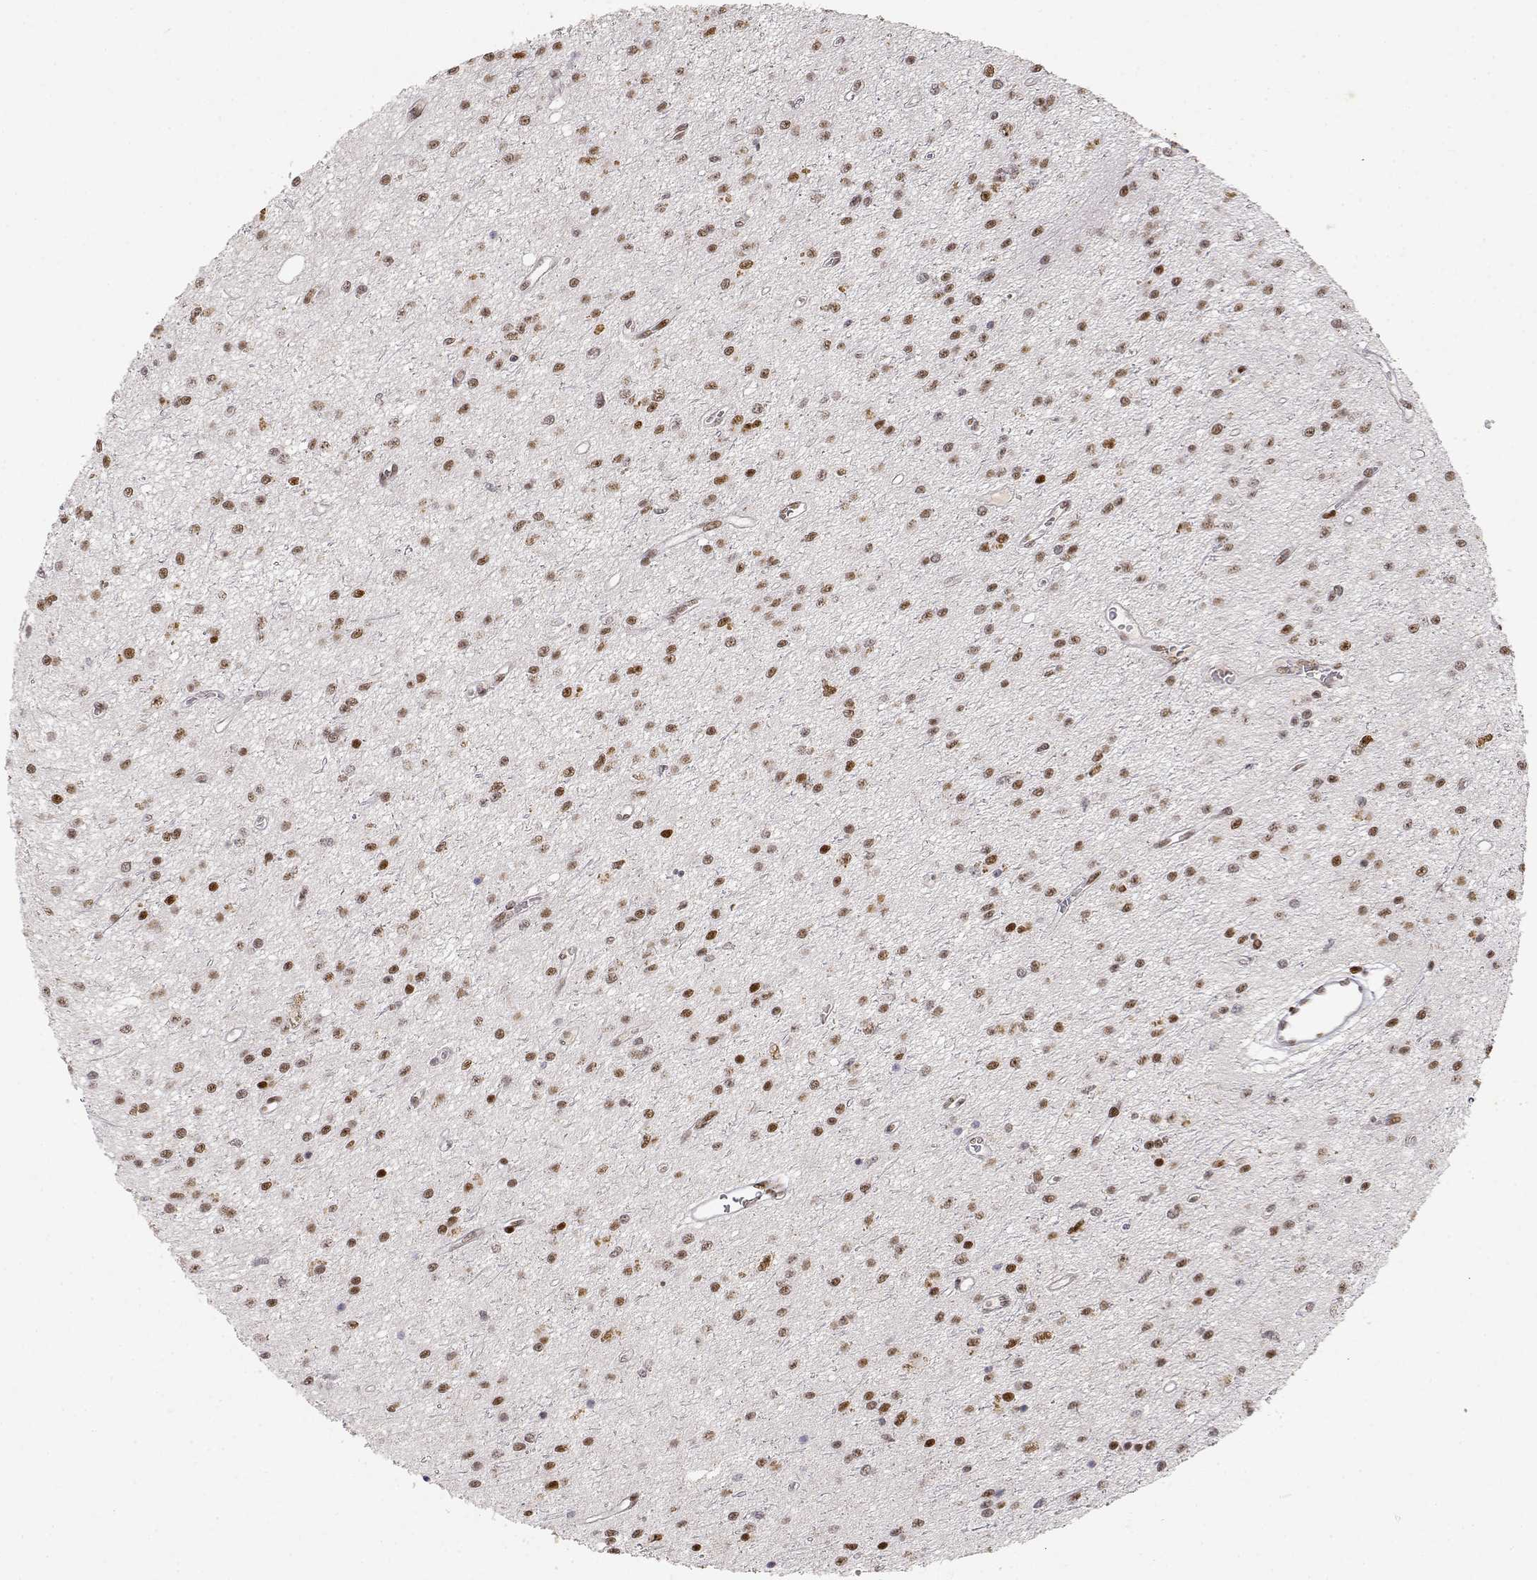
{"staining": {"intensity": "moderate", "quantity": ">75%", "location": "nuclear"}, "tissue": "glioma", "cell_type": "Tumor cells", "image_type": "cancer", "snomed": [{"axis": "morphology", "description": "Glioma, malignant, Low grade"}, {"axis": "topography", "description": "Brain"}], "caption": "Immunohistochemical staining of human glioma demonstrates medium levels of moderate nuclear positivity in approximately >75% of tumor cells. (Brightfield microscopy of DAB IHC at high magnification).", "gene": "RSF1", "patient": {"sex": "female", "age": 45}}